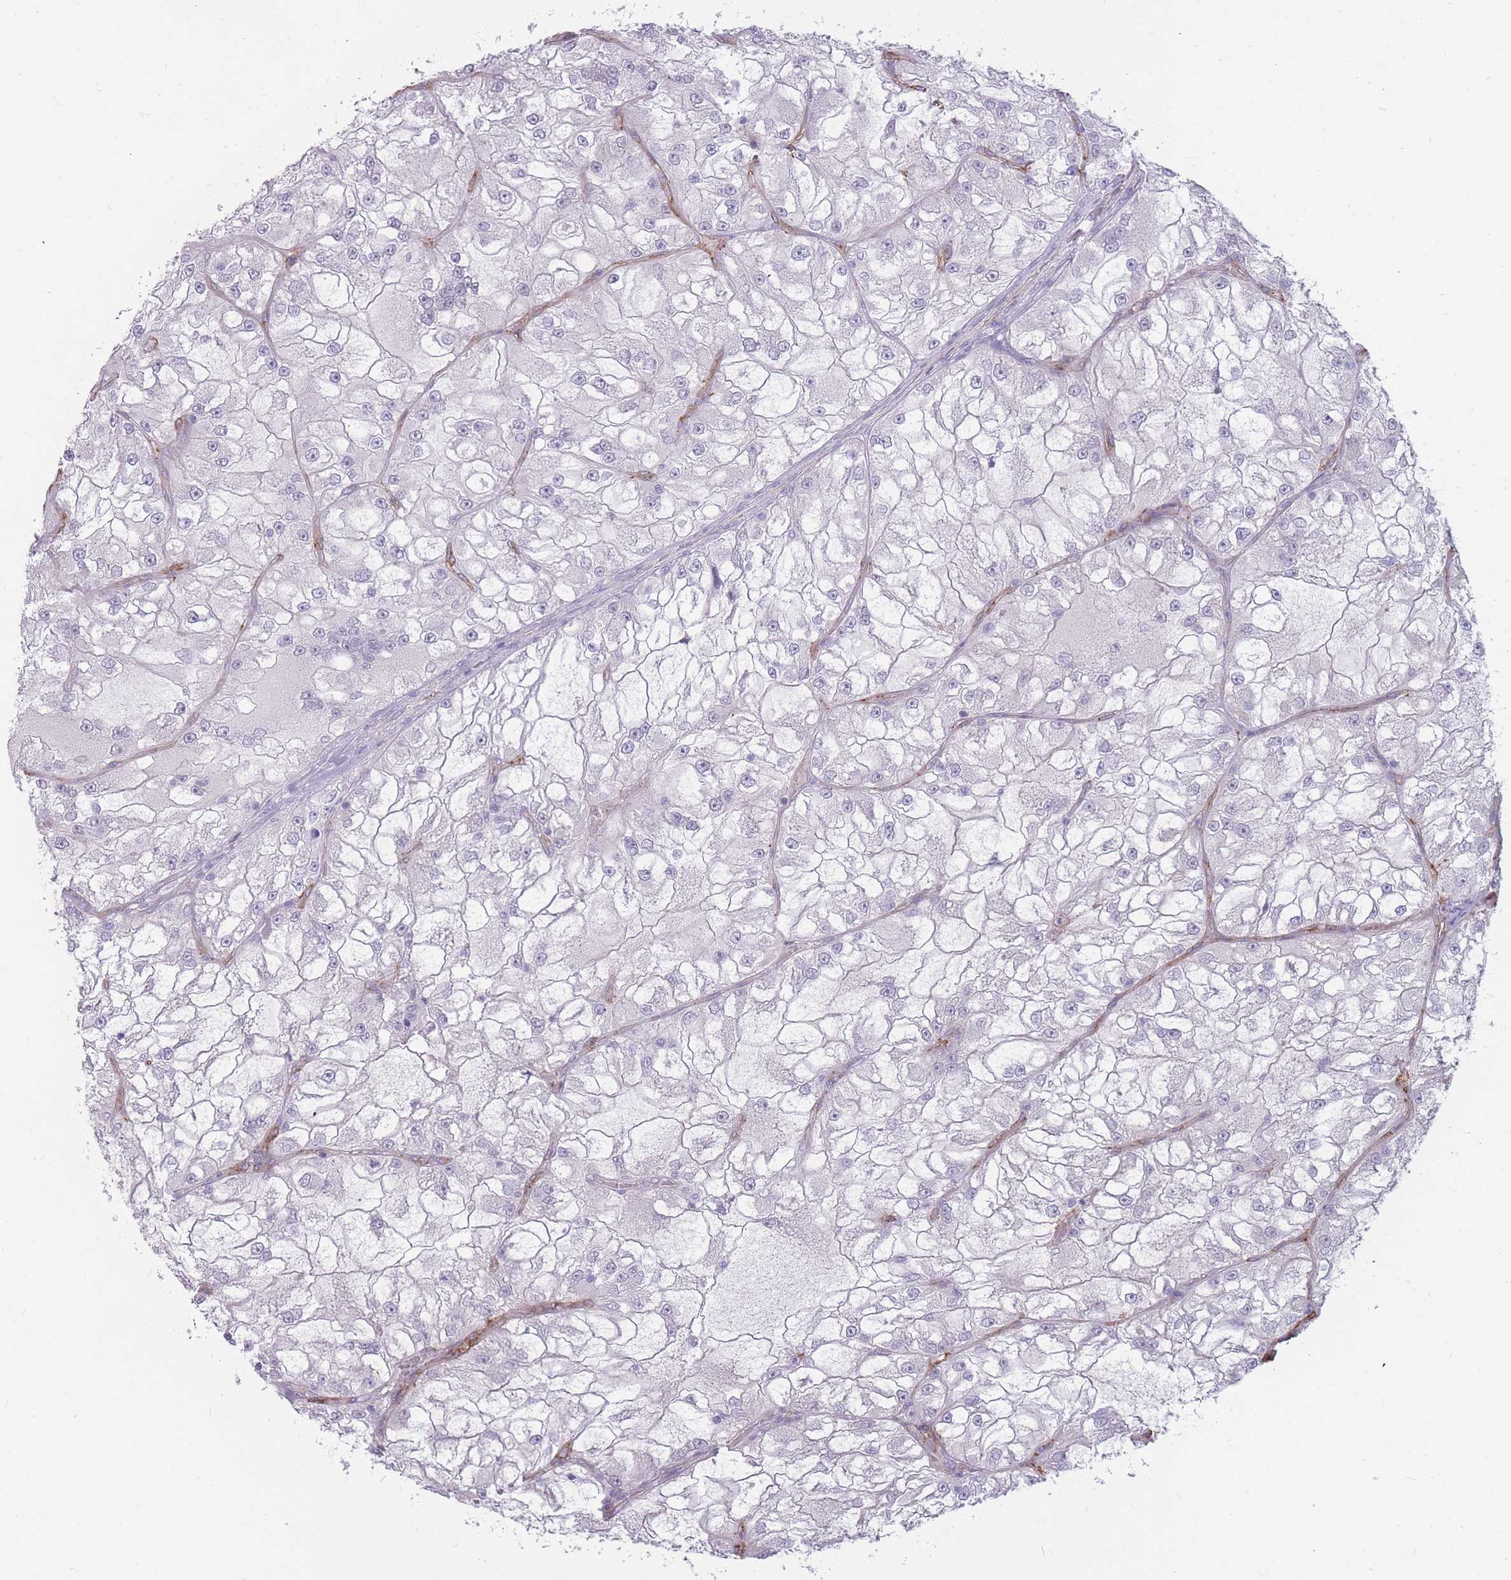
{"staining": {"intensity": "negative", "quantity": "none", "location": "none"}, "tissue": "renal cancer", "cell_type": "Tumor cells", "image_type": "cancer", "snomed": [{"axis": "morphology", "description": "Adenocarcinoma, NOS"}, {"axis": "topography", "description": "Kidney"}], "caption": "An immunohistochemistry (IHC) micrograph of renal cancer is shown. There is no staining in tumor cells of renal cancer. (DAB IHC, high magnification).", "gene": "GNA11", "patient": {"sex": "female", "age": 72}}